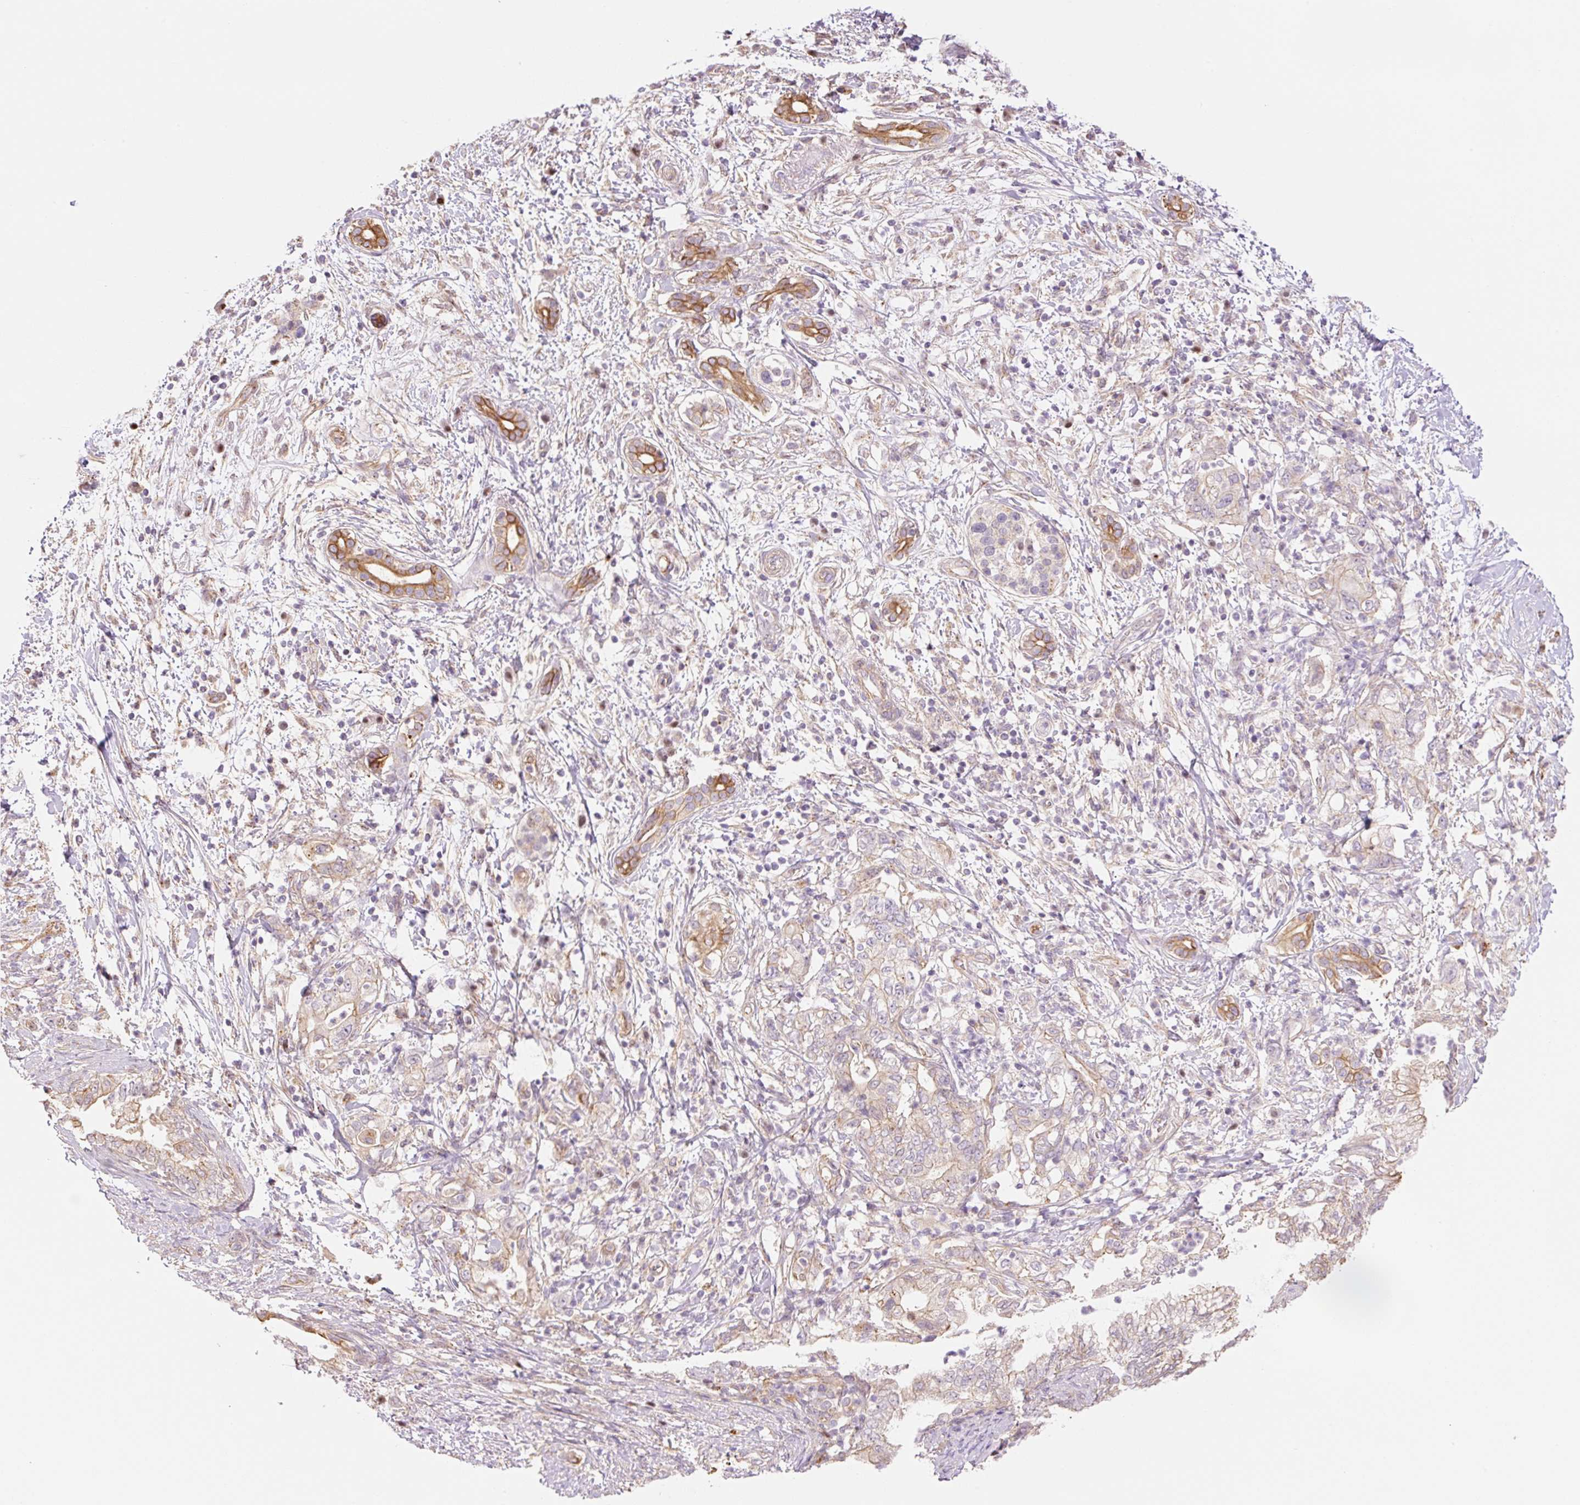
{"staining": {"intensity": "weak", "quantity": "25%-75%", "location": "cytoplasmic/membranous"}, "tissue": "pancreatic cancer", "cell_type": "Tumor cells", "image_type": "cancer", "snomed": [{"axis": "morphology", "description": "Adenocarcinoma, NOS"}, {"axis": "topography", "description": "Pancreas"}], "caption": "This is an image of immunohistochemistry (IHC) staining of adenocarcinoma (pancreatic), which shows weak expression in the cytoplasmic/membranous of tumor cells.", "gene": "NLRP5", "patient": {"sex": "female", "age": 73}}